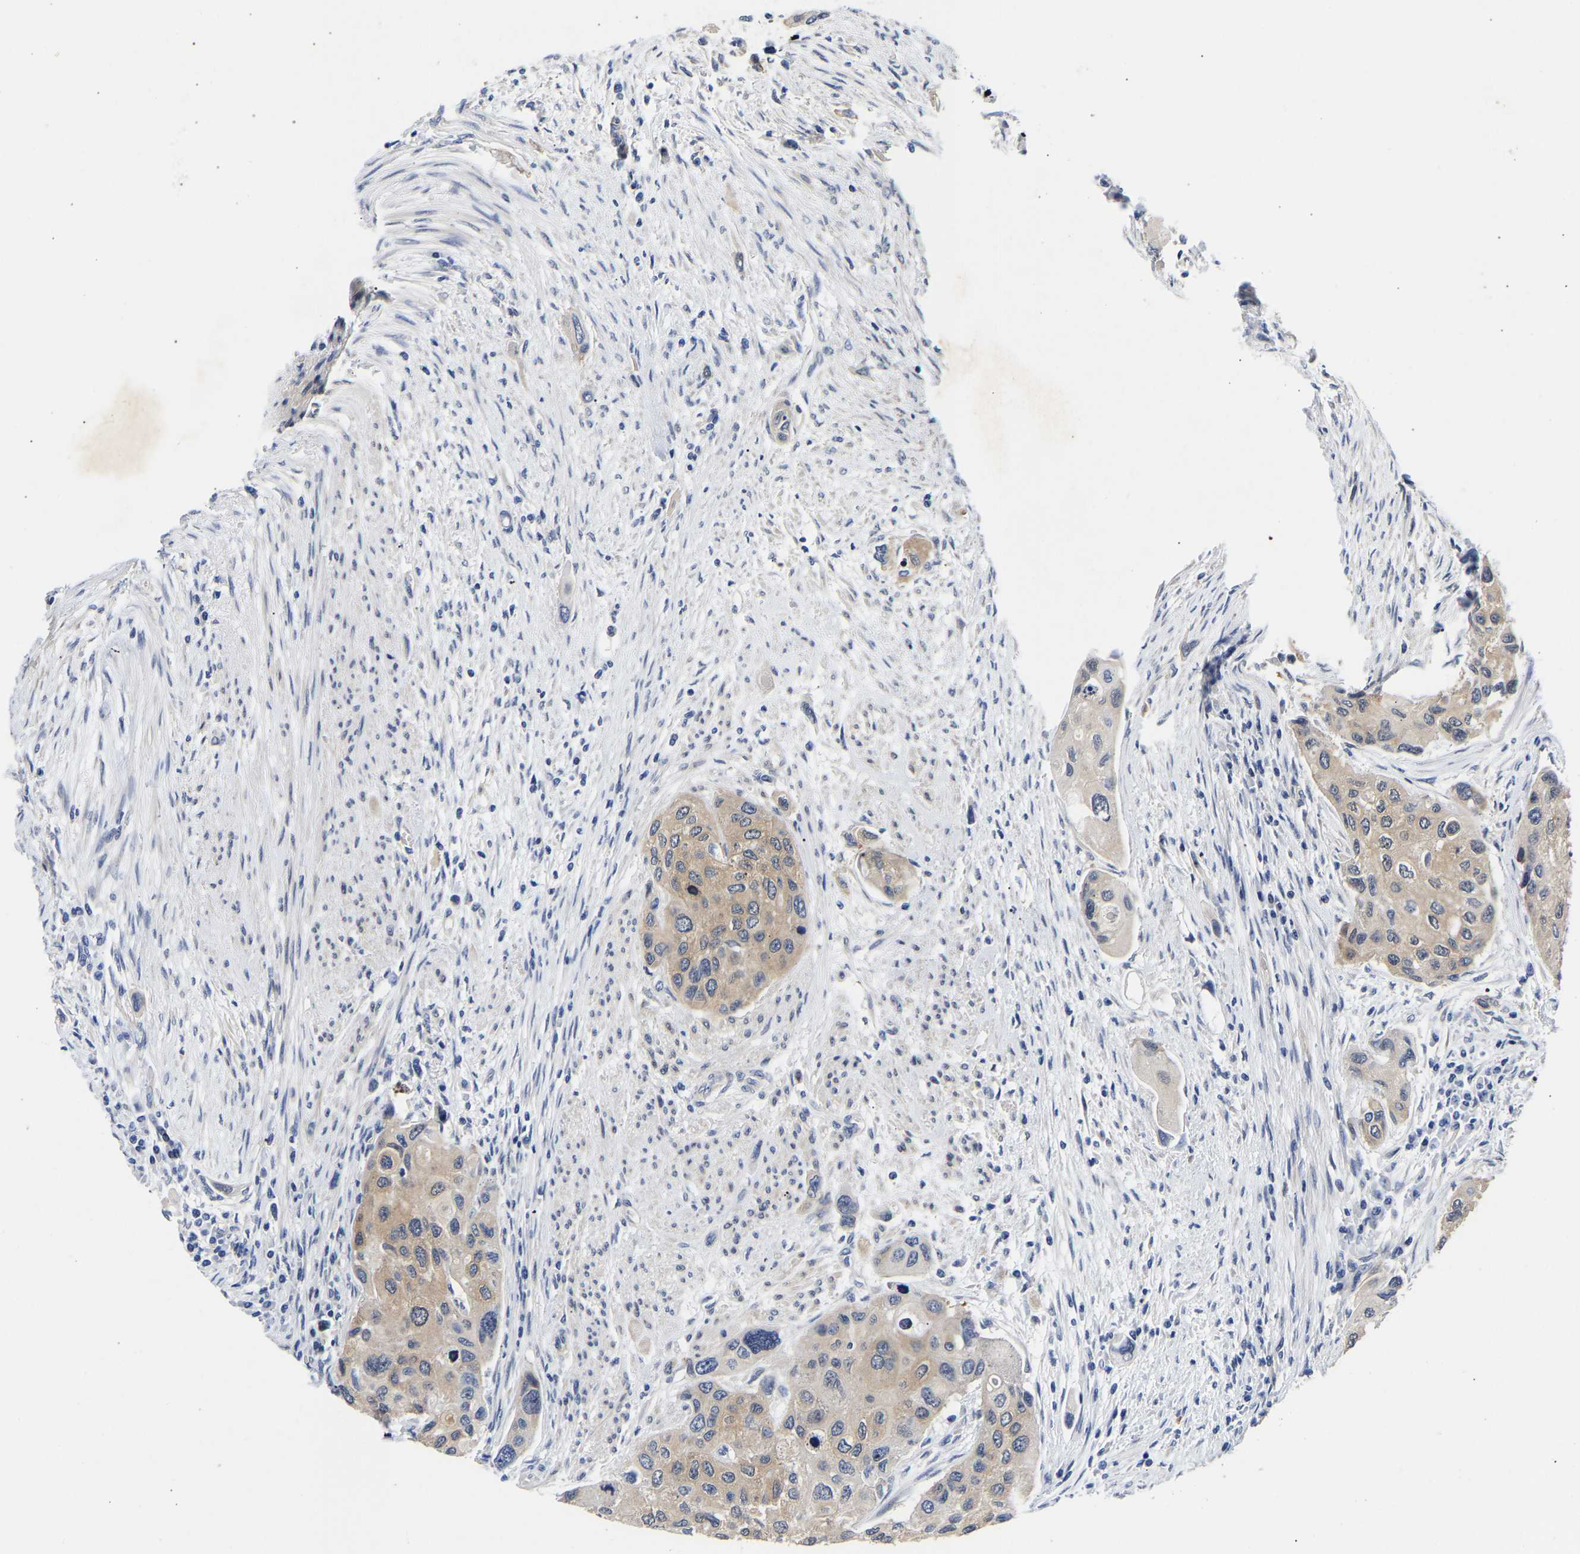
{"staining": {"intensity": "weak", "quantity": "25%-75%", "location": "cytoplasmic/membranous"}, "tissue": "urothelial cancer", "cell_type": "Tumor cells", "image_type": "cancer", "snomed": [{"axis": "morphology", "description": "Urothelial carcinoma, High grade"}, {"axis": "topography", "description": "Urinary bladder"}], "caption": "Weak cytoplasmic/membranous protein positivity is appreciated in approximately 25%-75% of tumor cells in high-grade urothelial carcinoma. (IHC, brightfield microscopy, high magnification).", "gene": "CCDC6", "patient": {"sex": "female", "age": 56}}